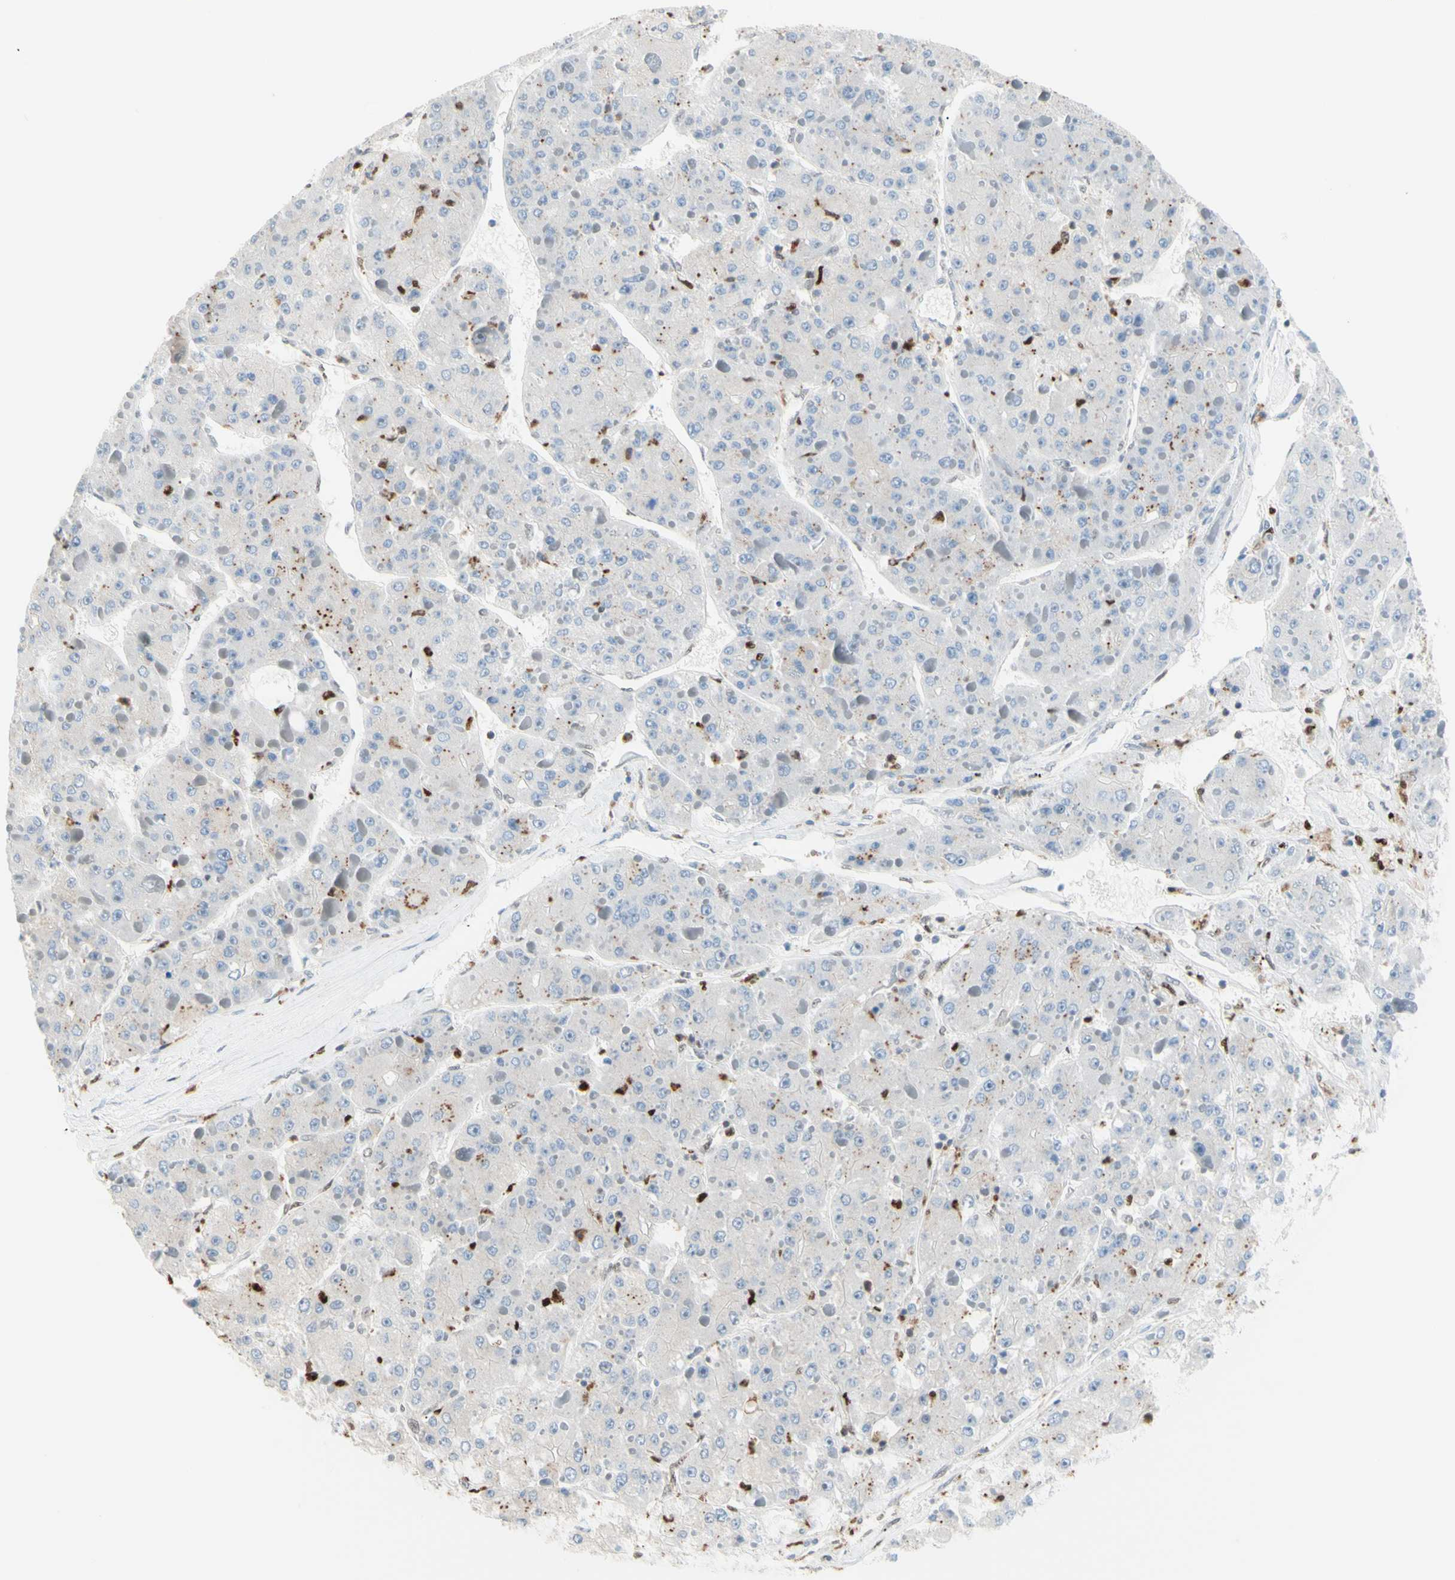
{"staining": {"intensity": "negative", "quantity": "none", "location": "none"}, "tissue": "liver cancer", "cell_type": "Tumor cells", "image_type": "cancer", "snomed": [{"axis": "morphology", "description": "Carcinoma, Hepatocellular, NOS"}, {"axis": "topography", "description": "Liver"}], "caption": "High power microscopy micrograph of an immunohistochemistry (IHC) histopathology image of liver cancer, revealing no significant positivity in tumor cells.", "gene": "EED", "patient": {"sex": "female", "age": 73}}